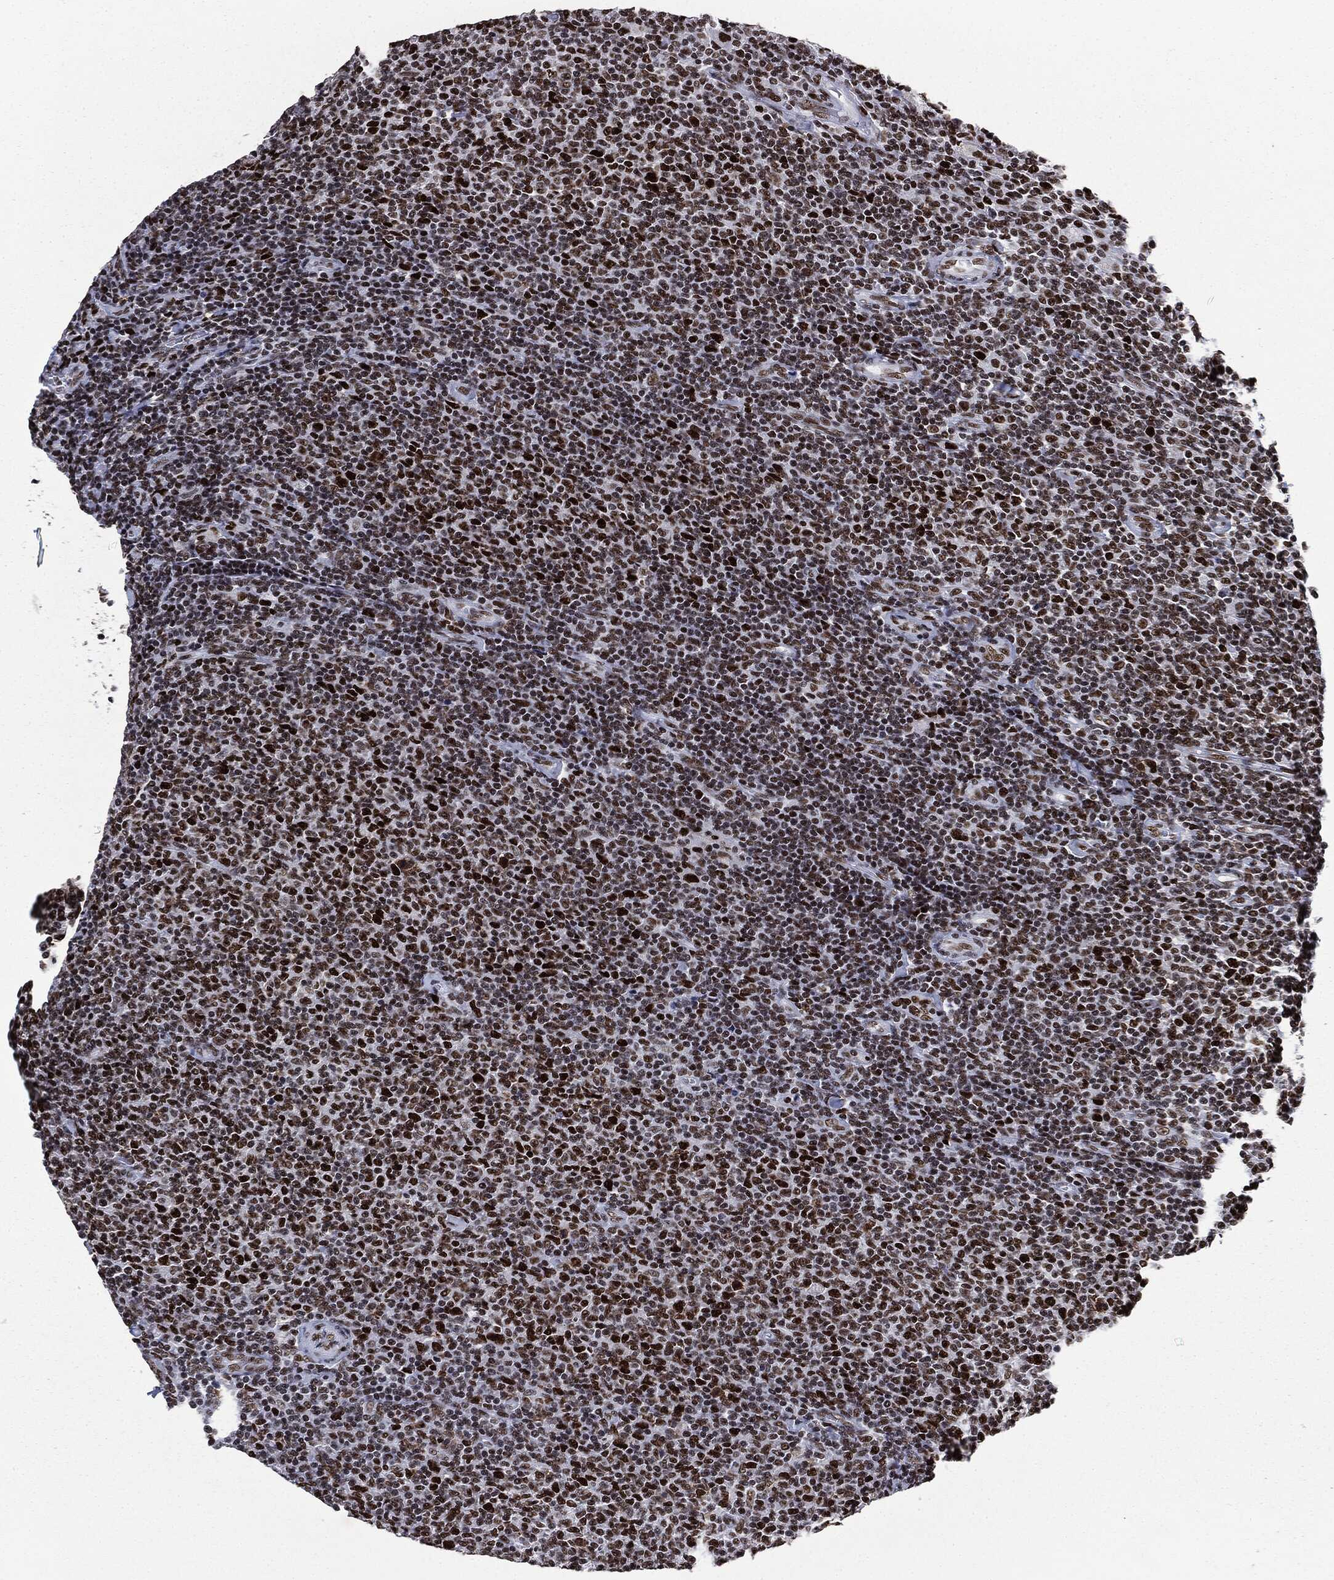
{"staining": {"intensity": "strong", "quantity": ">75%", "location": "nuclear"}, "tissue": "lymphoma", "cell_type": "Tumor cells", "image_type": "cancer", "snomed": [{"axis": "morphology", "description": "Malignant lymphoma, non-Hodgkin's type, Low grade"}, {"axis": "topography", "description": "Lymph node"}], "caption": "Lymphoma stained for a protein exhibits strong nuclear positivity in tumor cells. Using DAB (brown) and hematoxylin (blue) stains, captured at high magnification using brightfield microscopy.", "gene": "MSH2", "patient": {"sex": "male", "age": 52}}